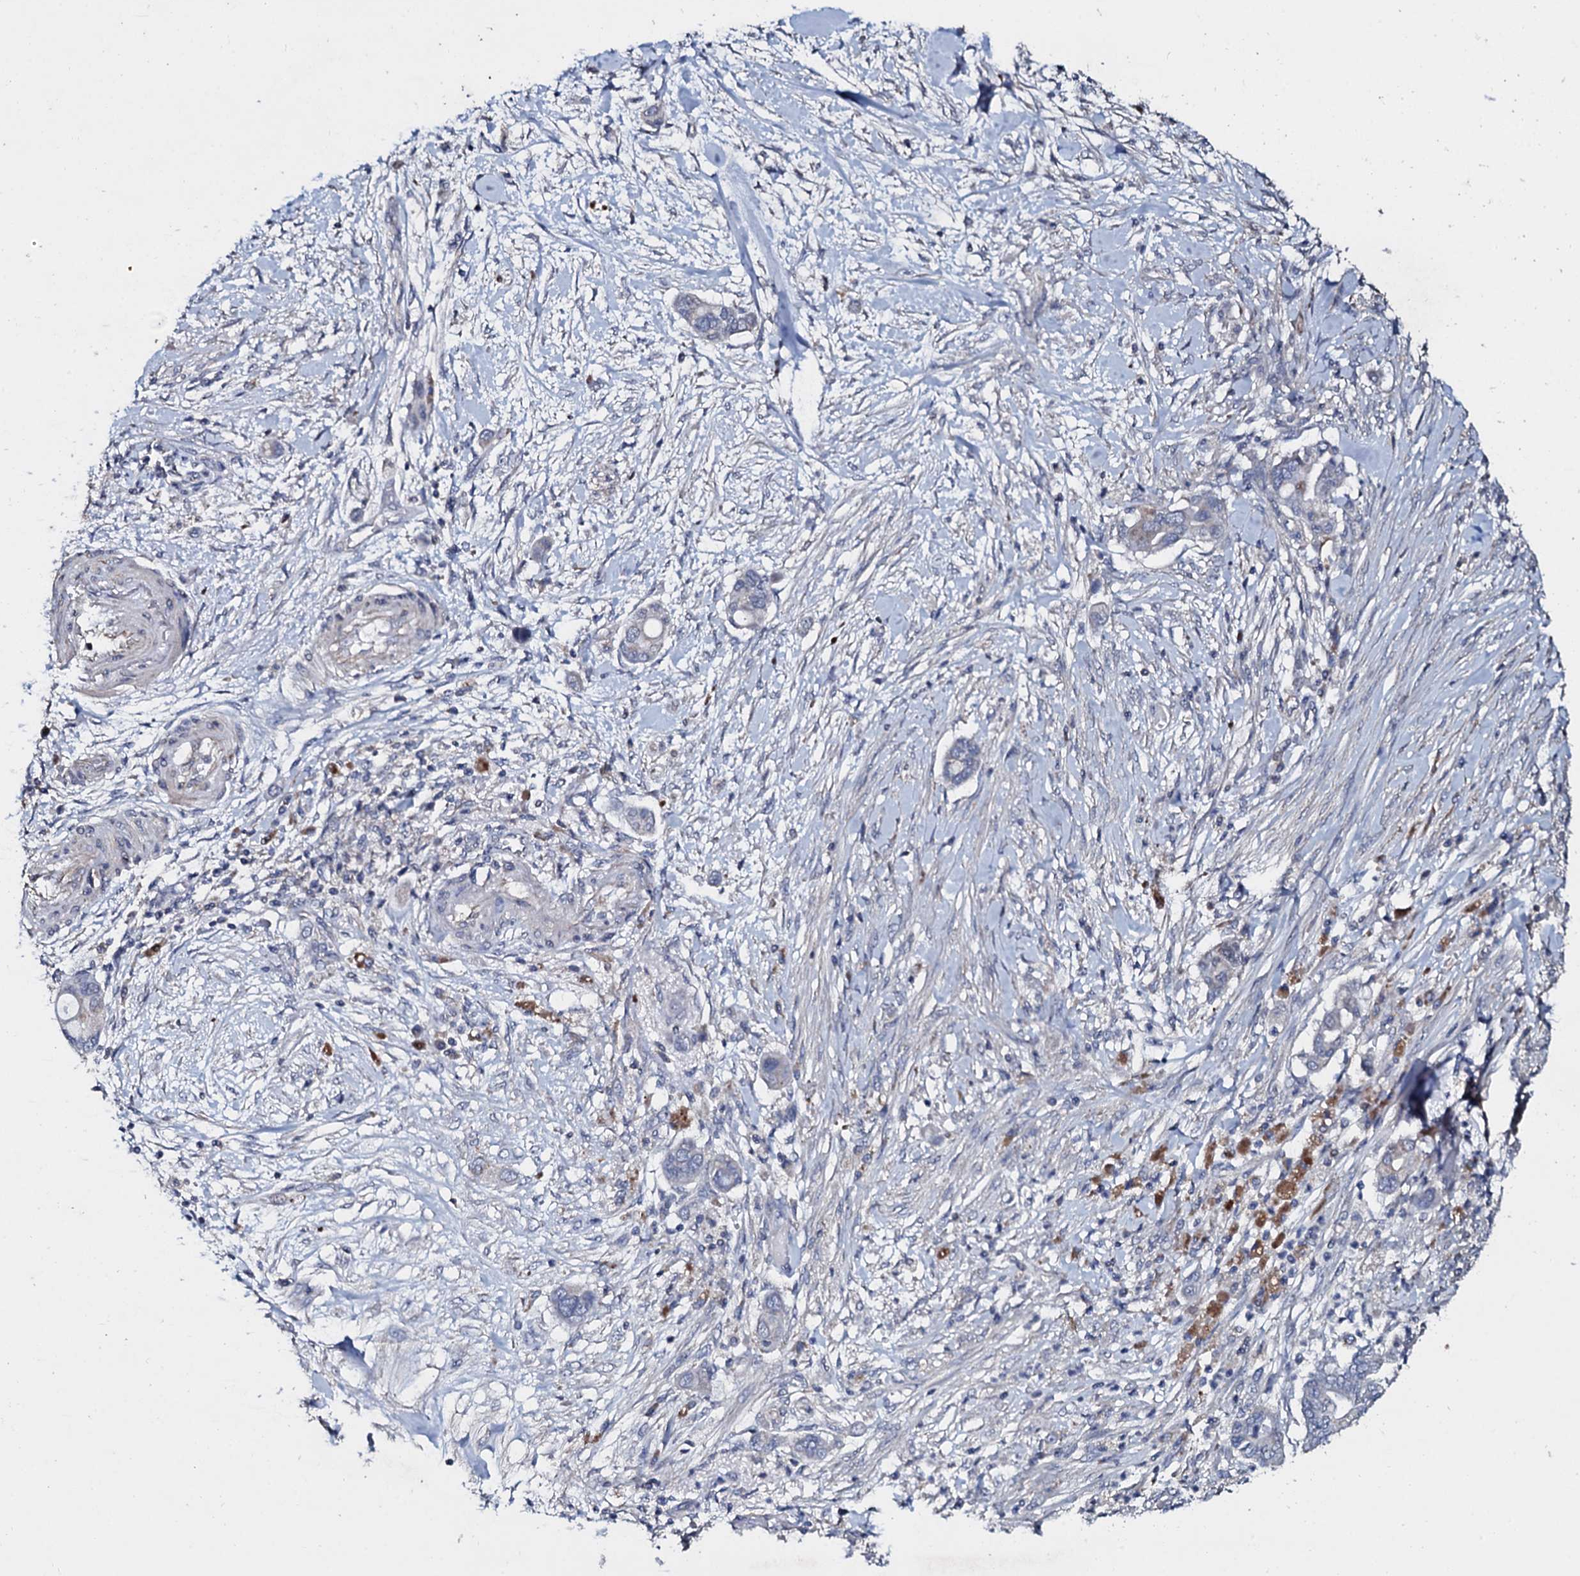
{"staining": {"intensity": "negative", "quantity": "none", "location": "none"}, "tissue": "pancreatic cancer", "cell_type": "Tumor cells", "image_type": "cancer", "snomed": [{"axis": "morphology", "description": "Adenocarcinoma, NOS"}, {"axis": "topography", "description": "Pancreas"}], "caption": "An image of pancreatic cancer (adenocarcinoma) stained for a protein reveals no brown staining in tumor cells.", "gene": "SLC37A4", "patient": {"sex": "male", "age": 68}}